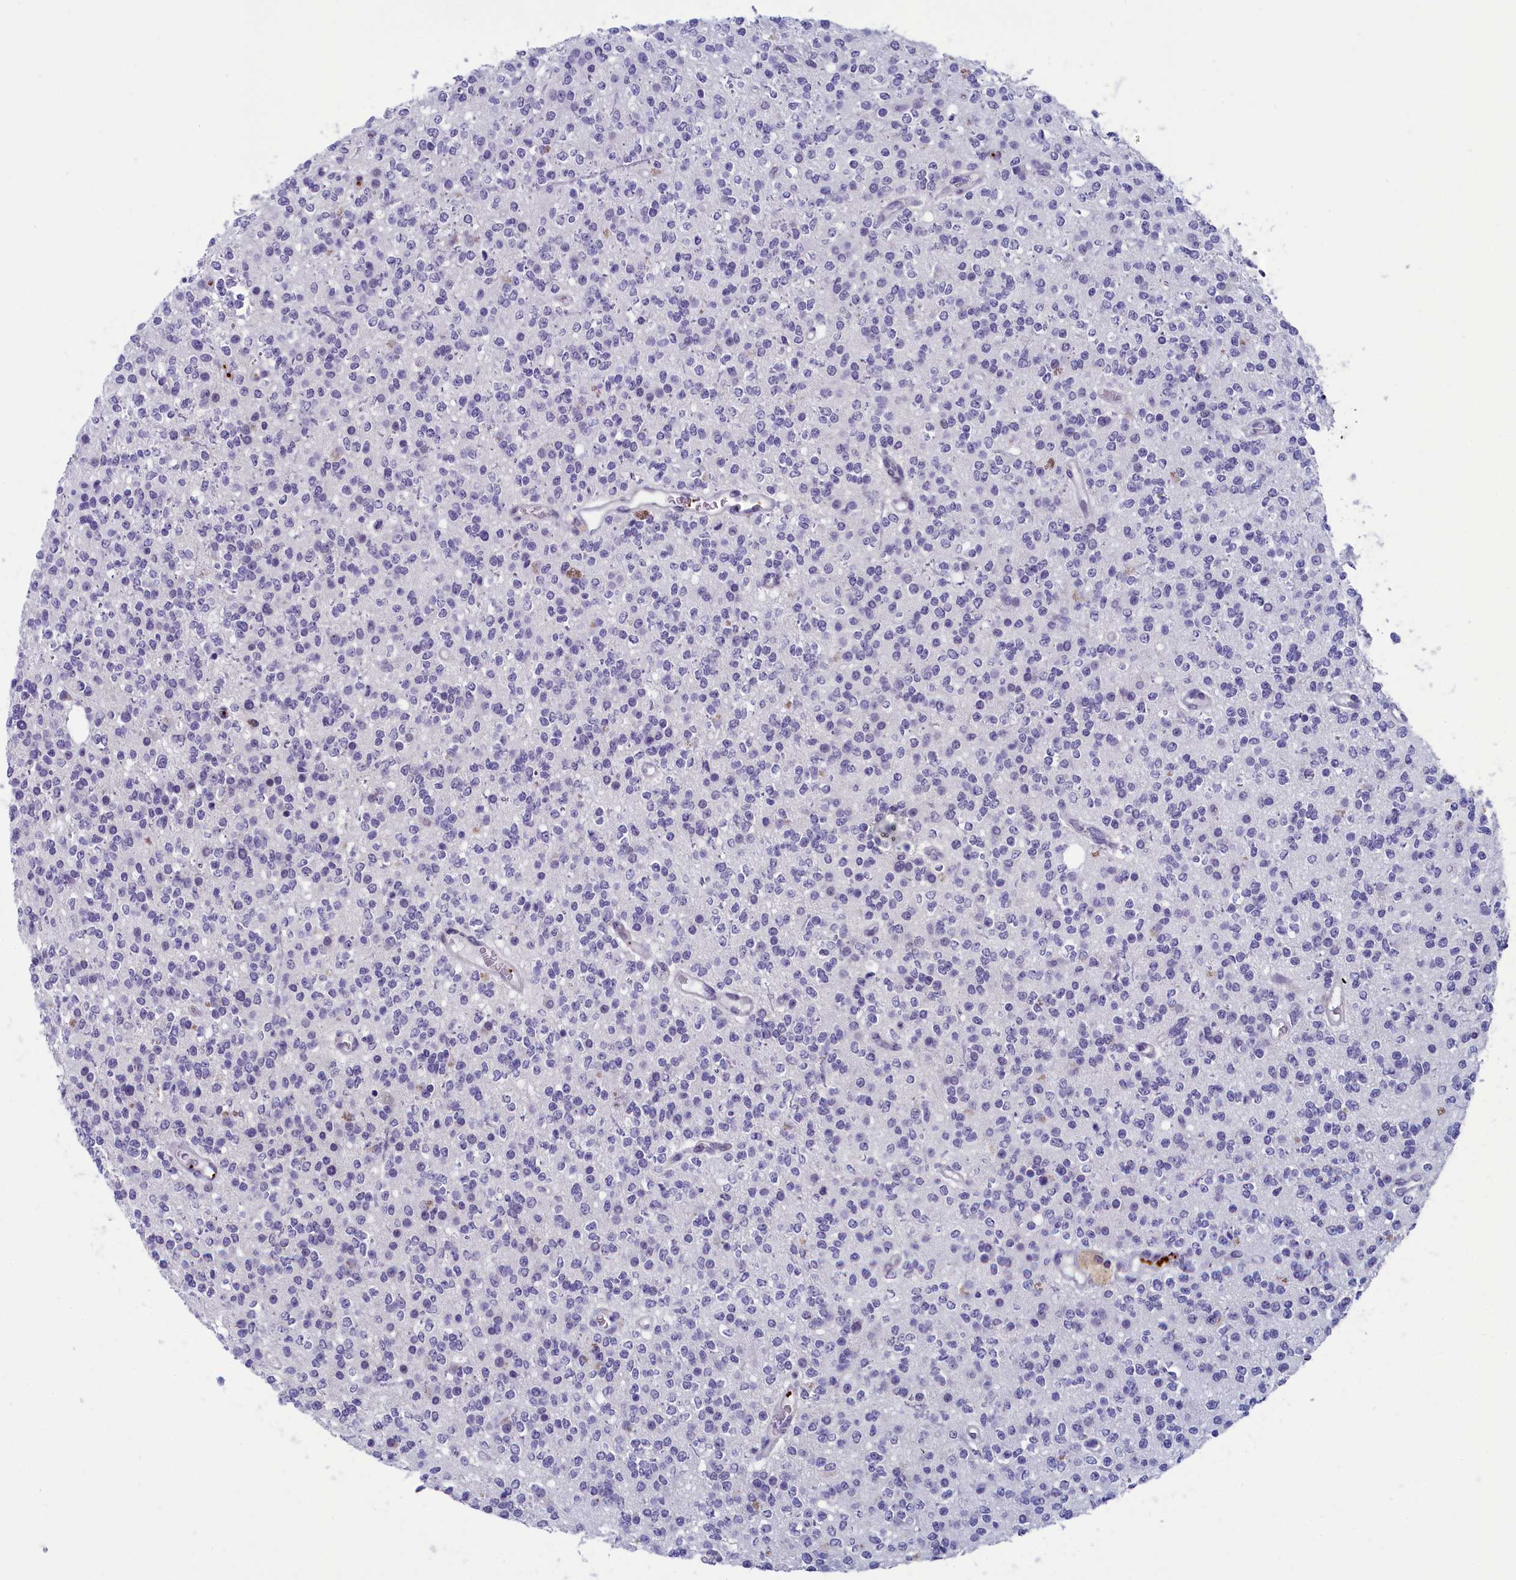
{"staining": {"intensity": "negative", "quantity": "none", "location": "none"}, "tissue": "glioma", "cell_type": "Tumor cells", "image_type": "cancer", "snomed": [{"axis": "morphology", "description": "Glioma, malignant, High grade"}, {"axis": "topography", "description": "Brain"}], "caption": "A histopathology image of glioma stained for a protein displays no brown staining in tumor cells.", "gene": "AIFM2", "patient": {"sex": "male", "age": 34}}